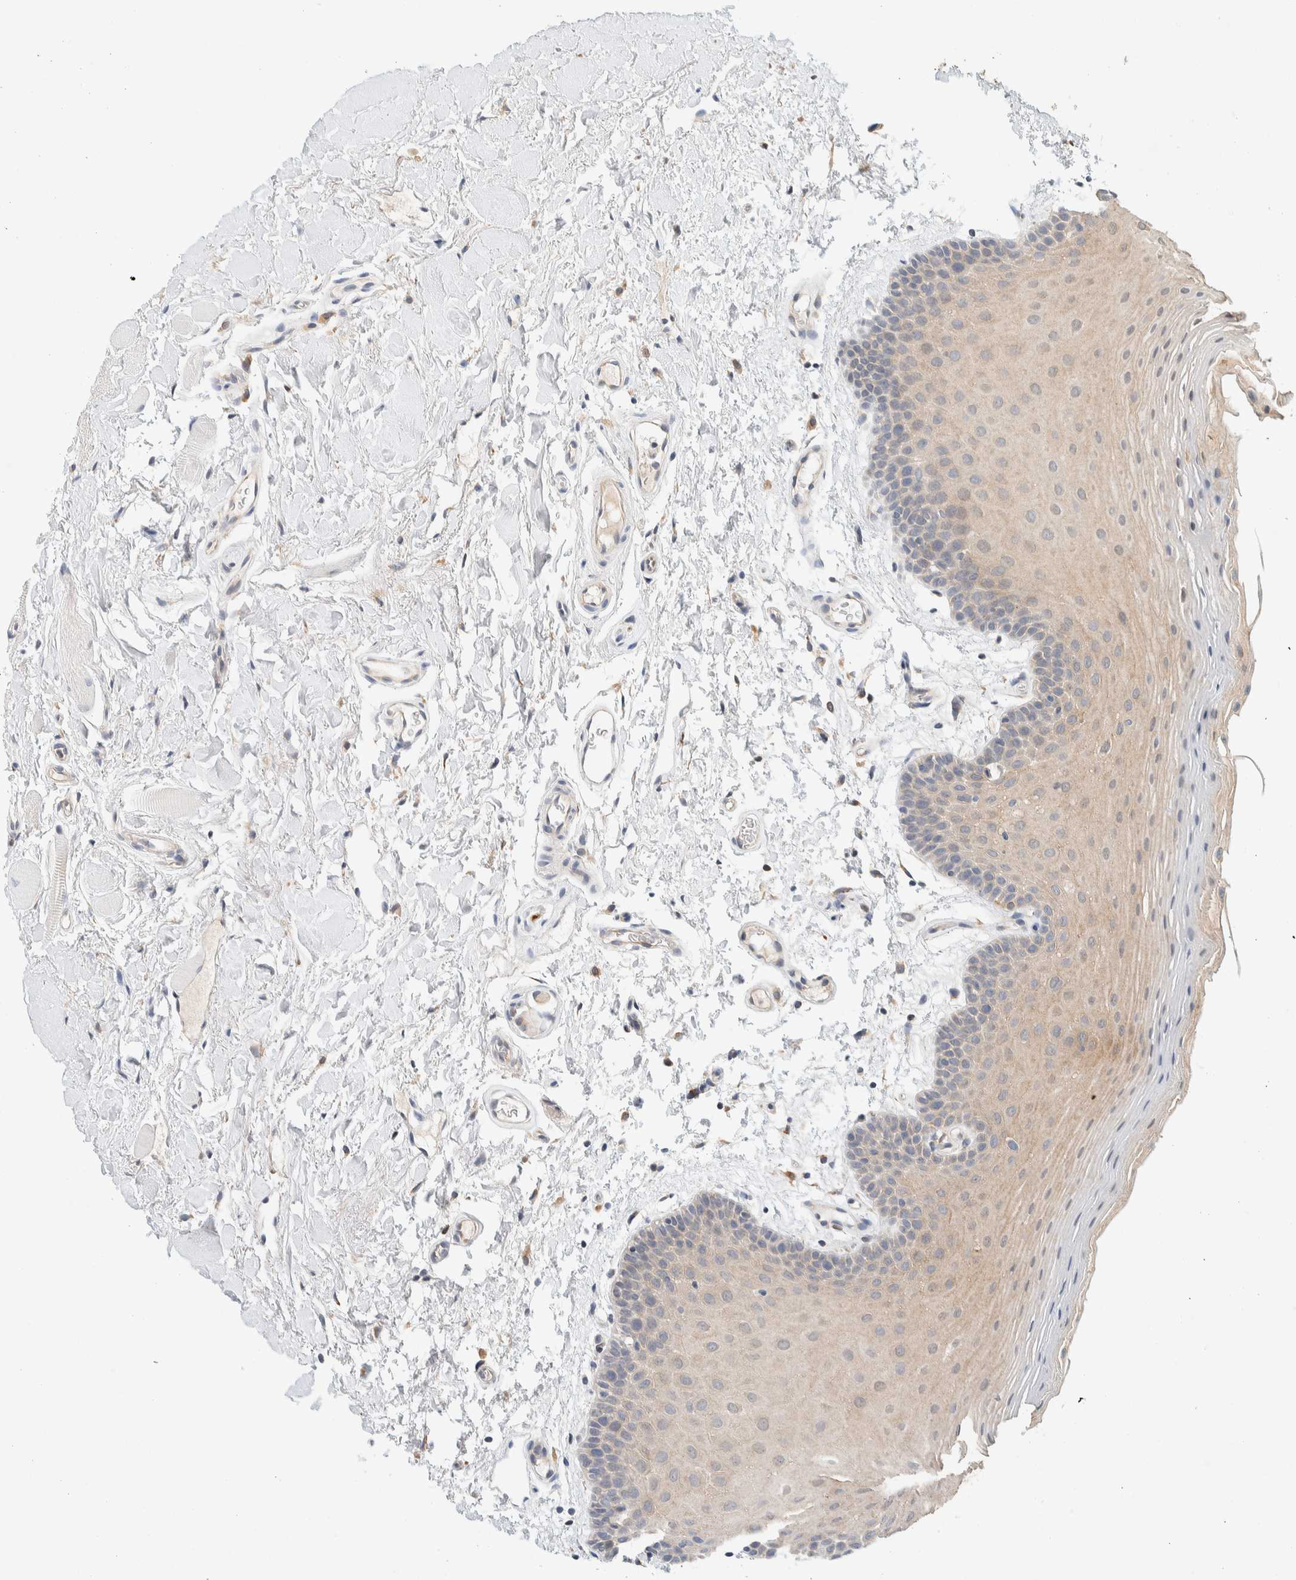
{"staining": {"intensity": "weak", "quantity": "25%-75%", "location": "cytoplasmic/membranous"}, "tissue": "oral mucosa", "cell_type": "Squamous epithelial cells", "image_type": "normal", "snomed": [{"axis": "morphology", "description": "Normal tissue, NOS"}, {"axis": "topography", "description": "Oral tissue"}], "caption": "IHC image of unremarkable oral mucosa stained for a protein (brown), which shows low levels of weak cytoplasmic/membranous expression in about 25%-75% of squamous epithelial cells.", "gene": "SUMF2", "patient": {"sex": "male", "age": 62}}